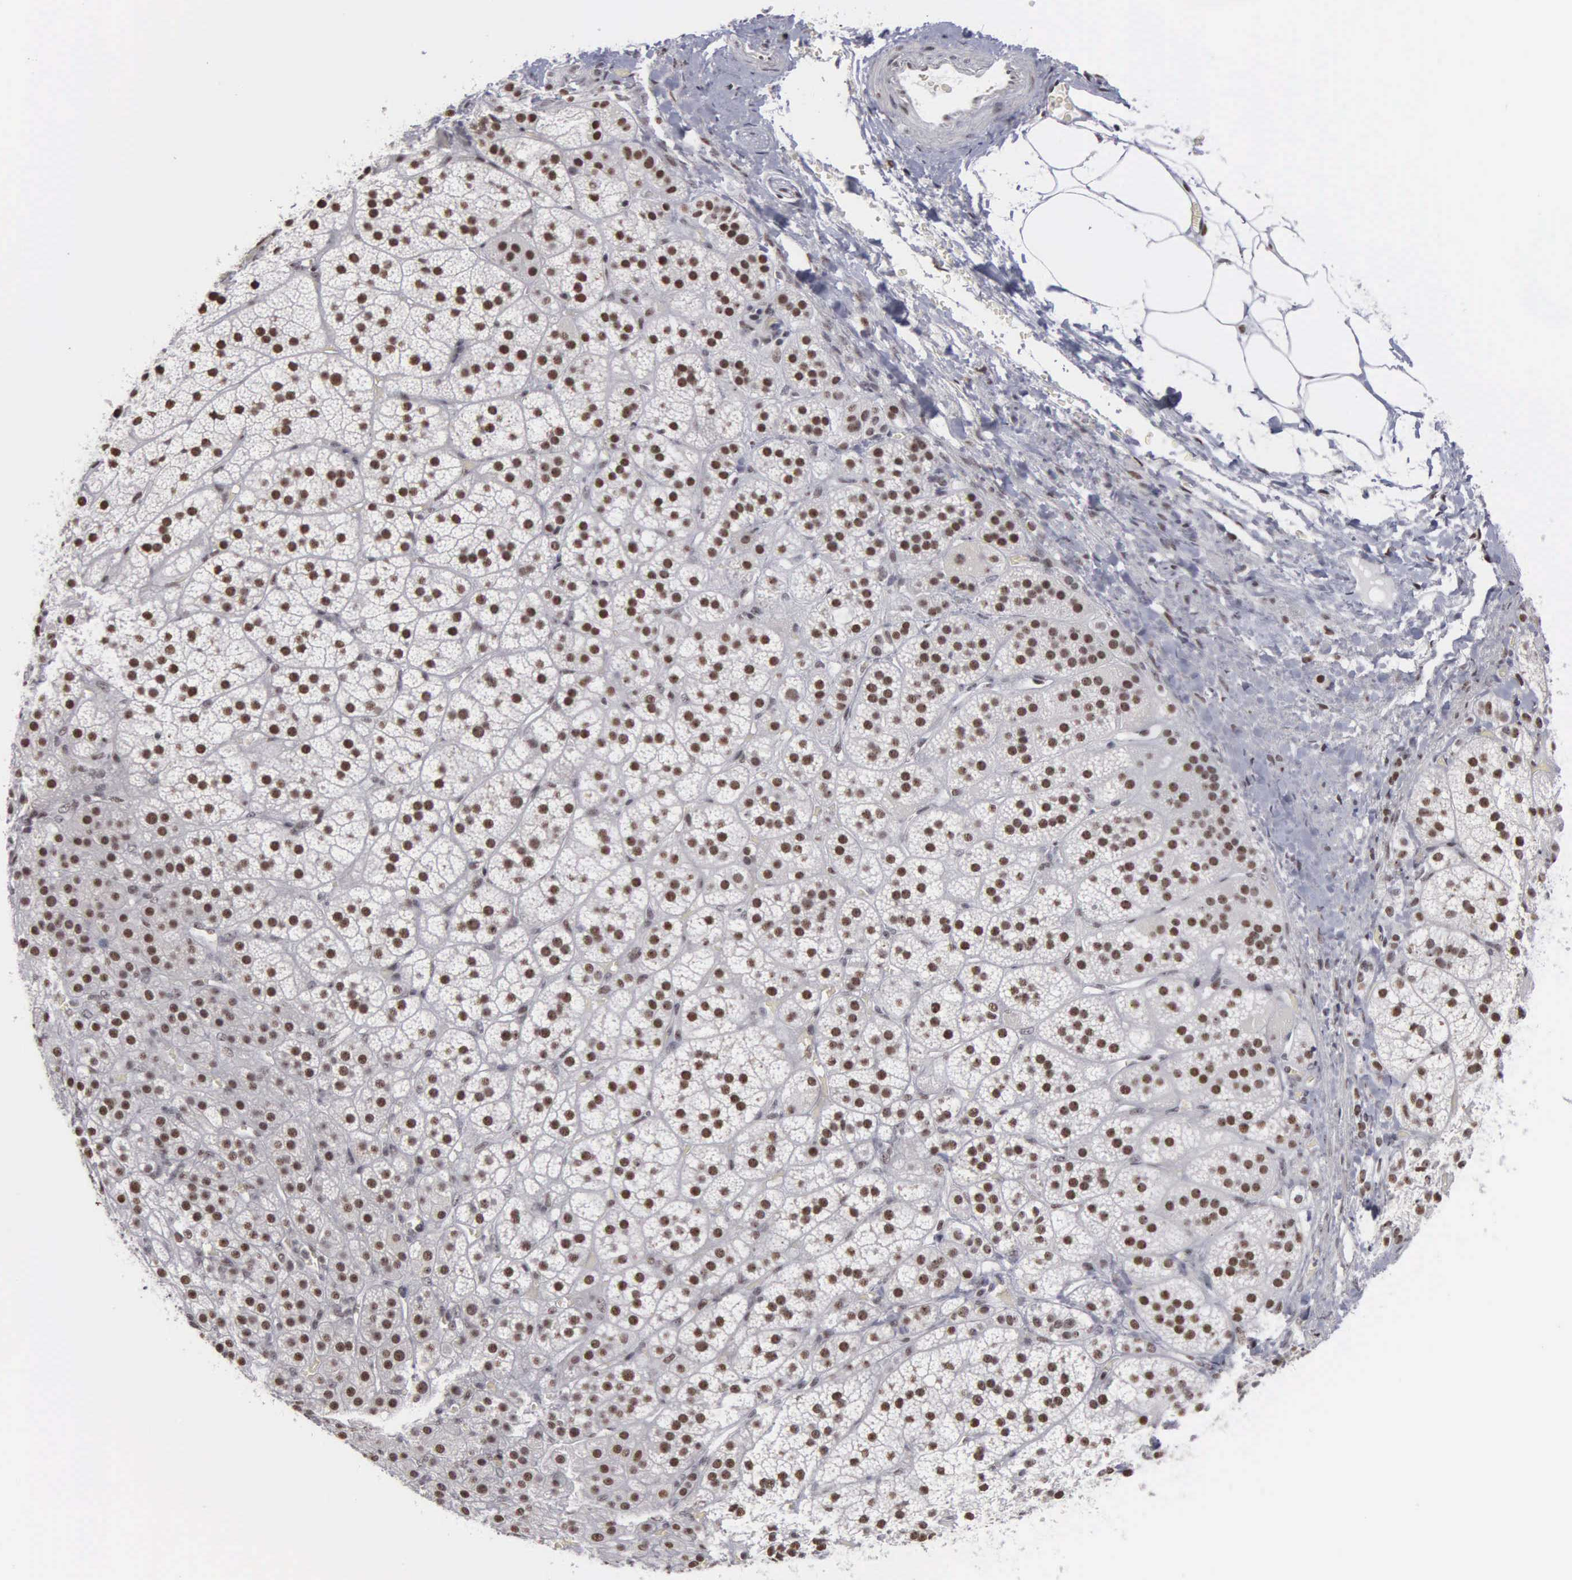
{"staining": {"intensity": "strong", "quantity": ">75%", "location": "nuclear"}, "tissue": "adrenal gland", "cell_type": "Glandular cells", "image_type": "normal", "snomed": [{"axis": "morphology", "description": "Normal tissue, NOS"}, {"axis": "topography", "description": "Adrenal gland"}], "caption": "Immunohistochemistry photomicrograph of benign adrenal gland: adrenal gland stained using immunohistochemistry shows high levels of strong protein expression localized specifically in the nuclear of glandular cells, appearing as a nuclear brown color.", "gene": "KIAA0586", "patient": {"sex": "female", "age": 60}}